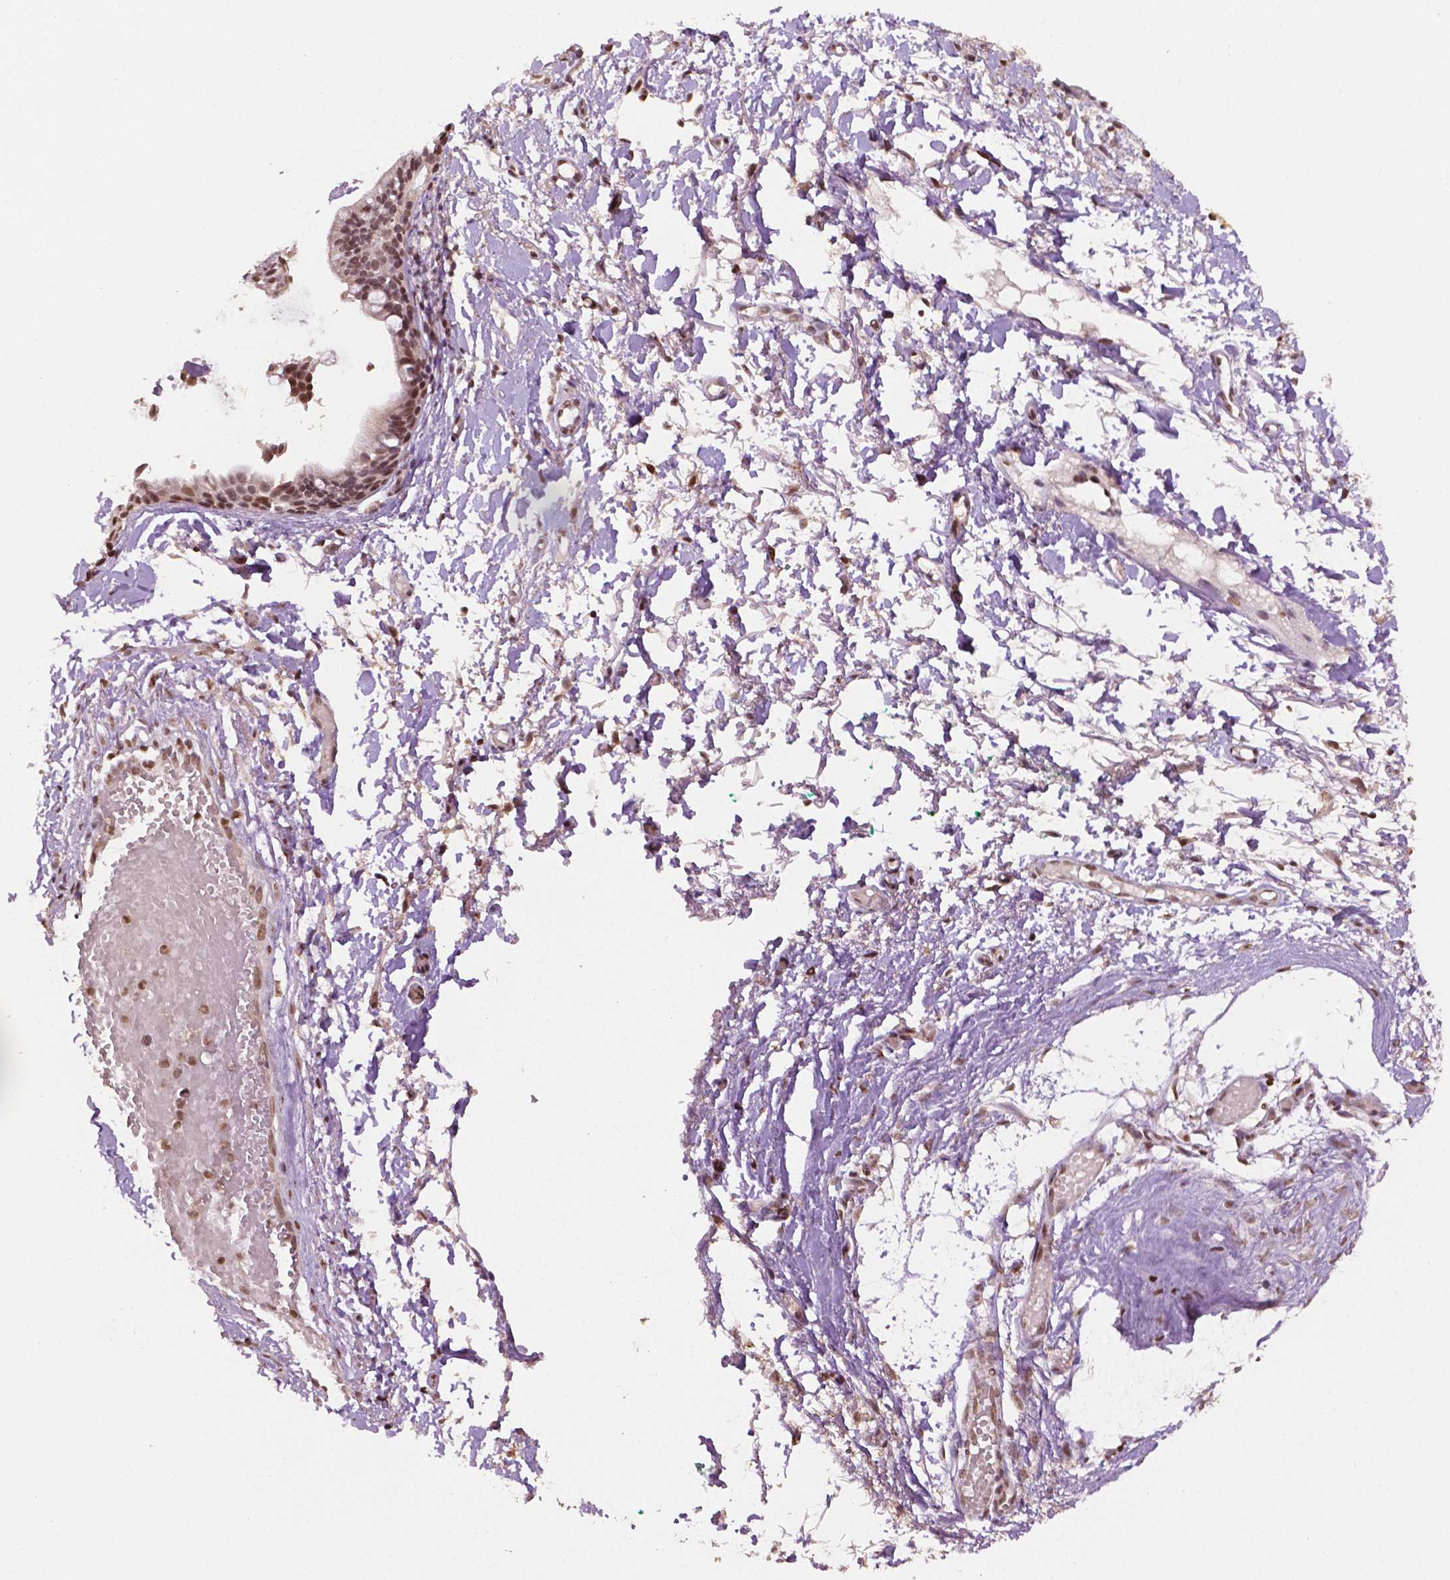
{"staining": {"intensity": "moderate", "quantity": ">75%", "location": "nuclear"}, "tissue": "nasopharynx", "cell_type": "Respiratory epithelial cells", "image_type": "normal", "snomed": [{"axis": "morphology", "description": "Normal tissue, NOS"}, {"axis": "morphology", "description": "Basal cell carcinoma"}, {"axis": "topography", "description": "Cartilage tissue"}, {"axis": "topography", "description": "Nasopharynx"}, {"axis": "topography", "description": "Oral tissue"}], "caption": "IHC micrograph of unremarkable nasopharynx: nasopharynx stained using IHC exhibits medium levels of moderate protein expression localized specifically in the nuclear of respiratory epithelial cells, appearing as a nuclear brown color.", "gene": "DEK", "patient": {"sex": "female", "age": 77}}